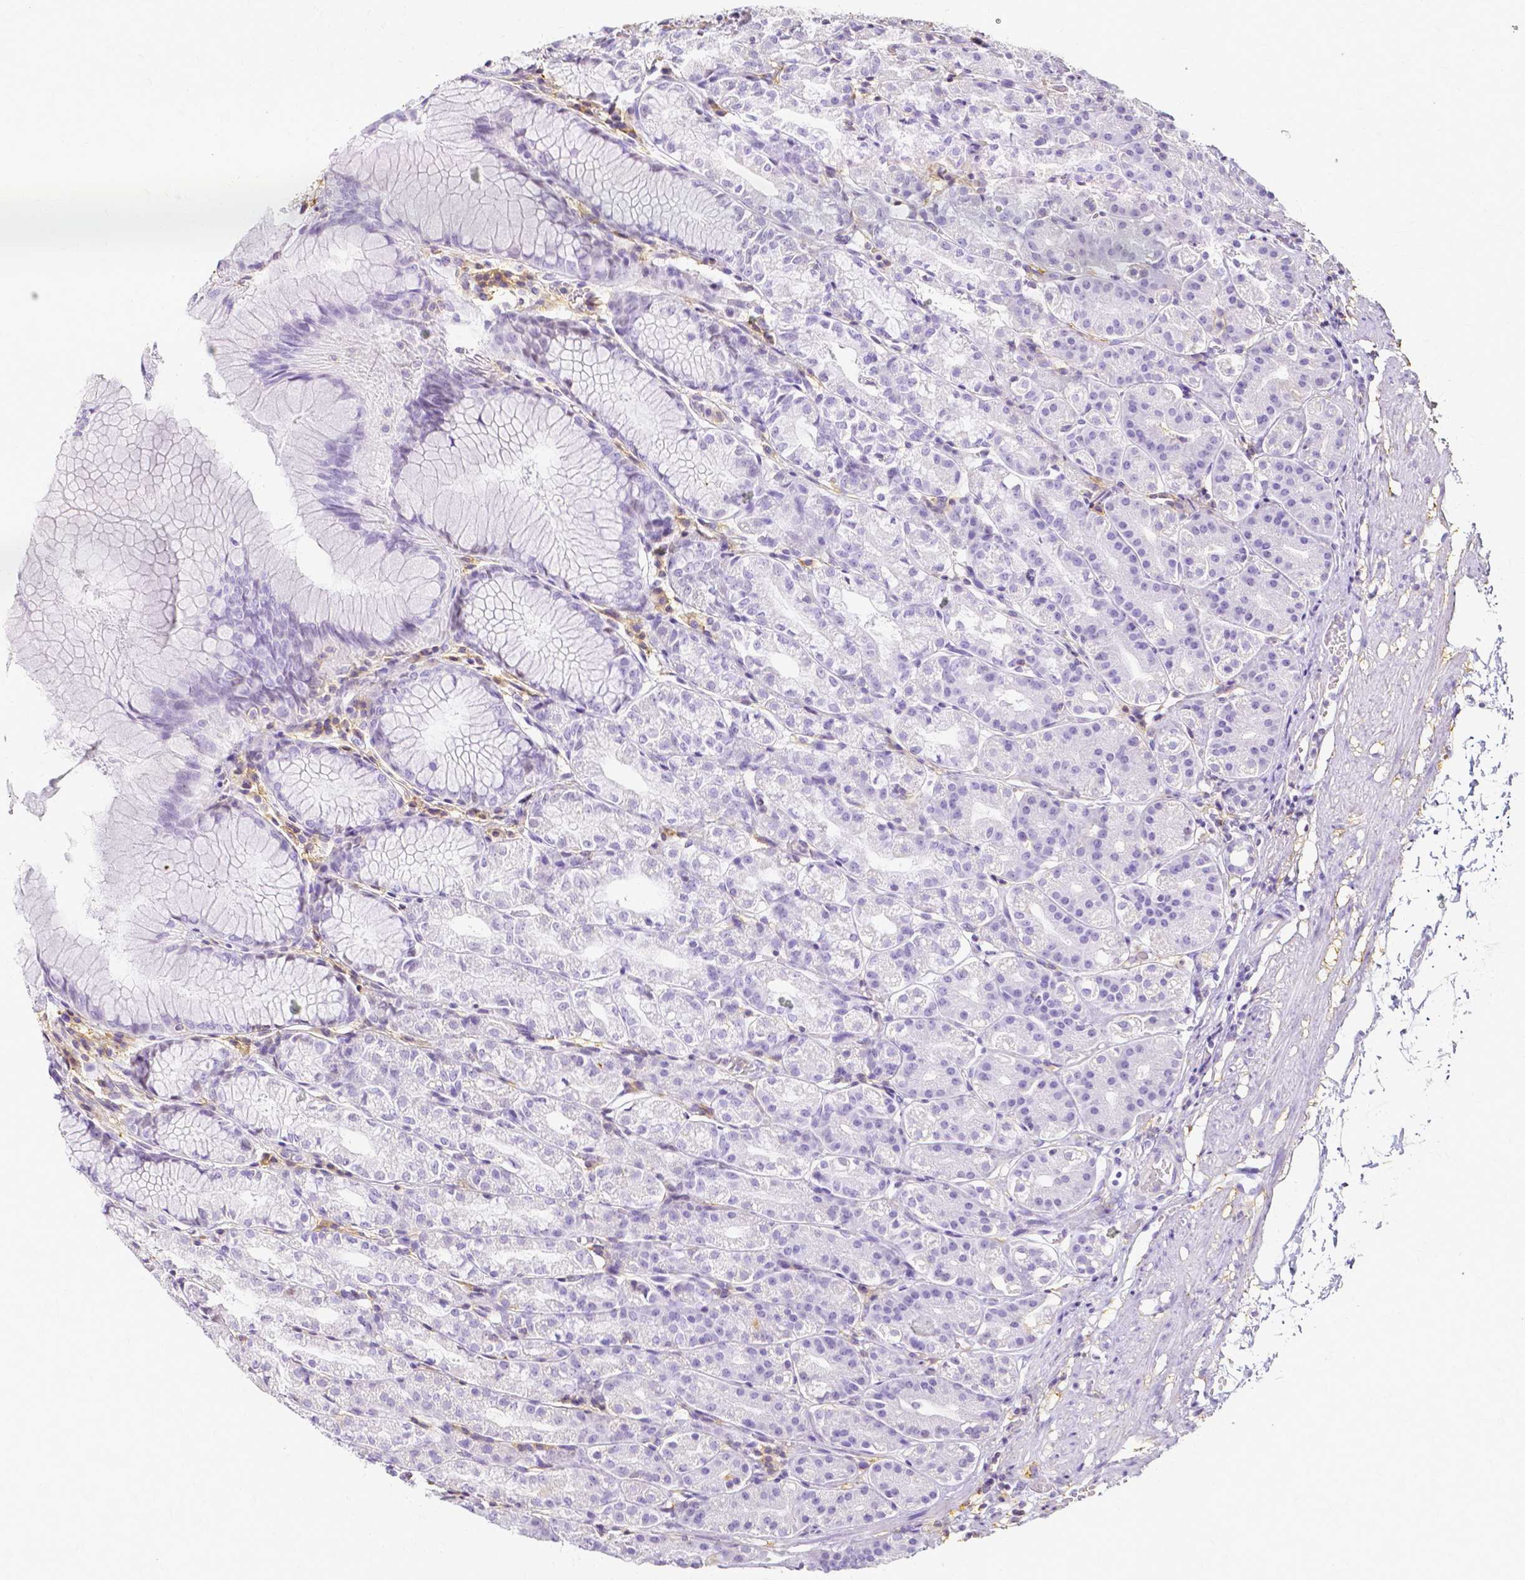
{"staining": {"intensity": "negative", "quantity": "none", "location": "none"}, "tissue": "stomach", "cell_type": "Glandular cells", "image_type": "normal", "snomed": [{"axis": "morphology", "description": "Normal tissue, NOS"}, {"axis": "topography", "description": "Stomach"}], "caption": "An immunohistochemistry micrograph of normal stomach is shown. There is no staining in glandular cells of stomach.", "gene": "HSPA12A", "patient": {"sex": "female", "age": 57}}